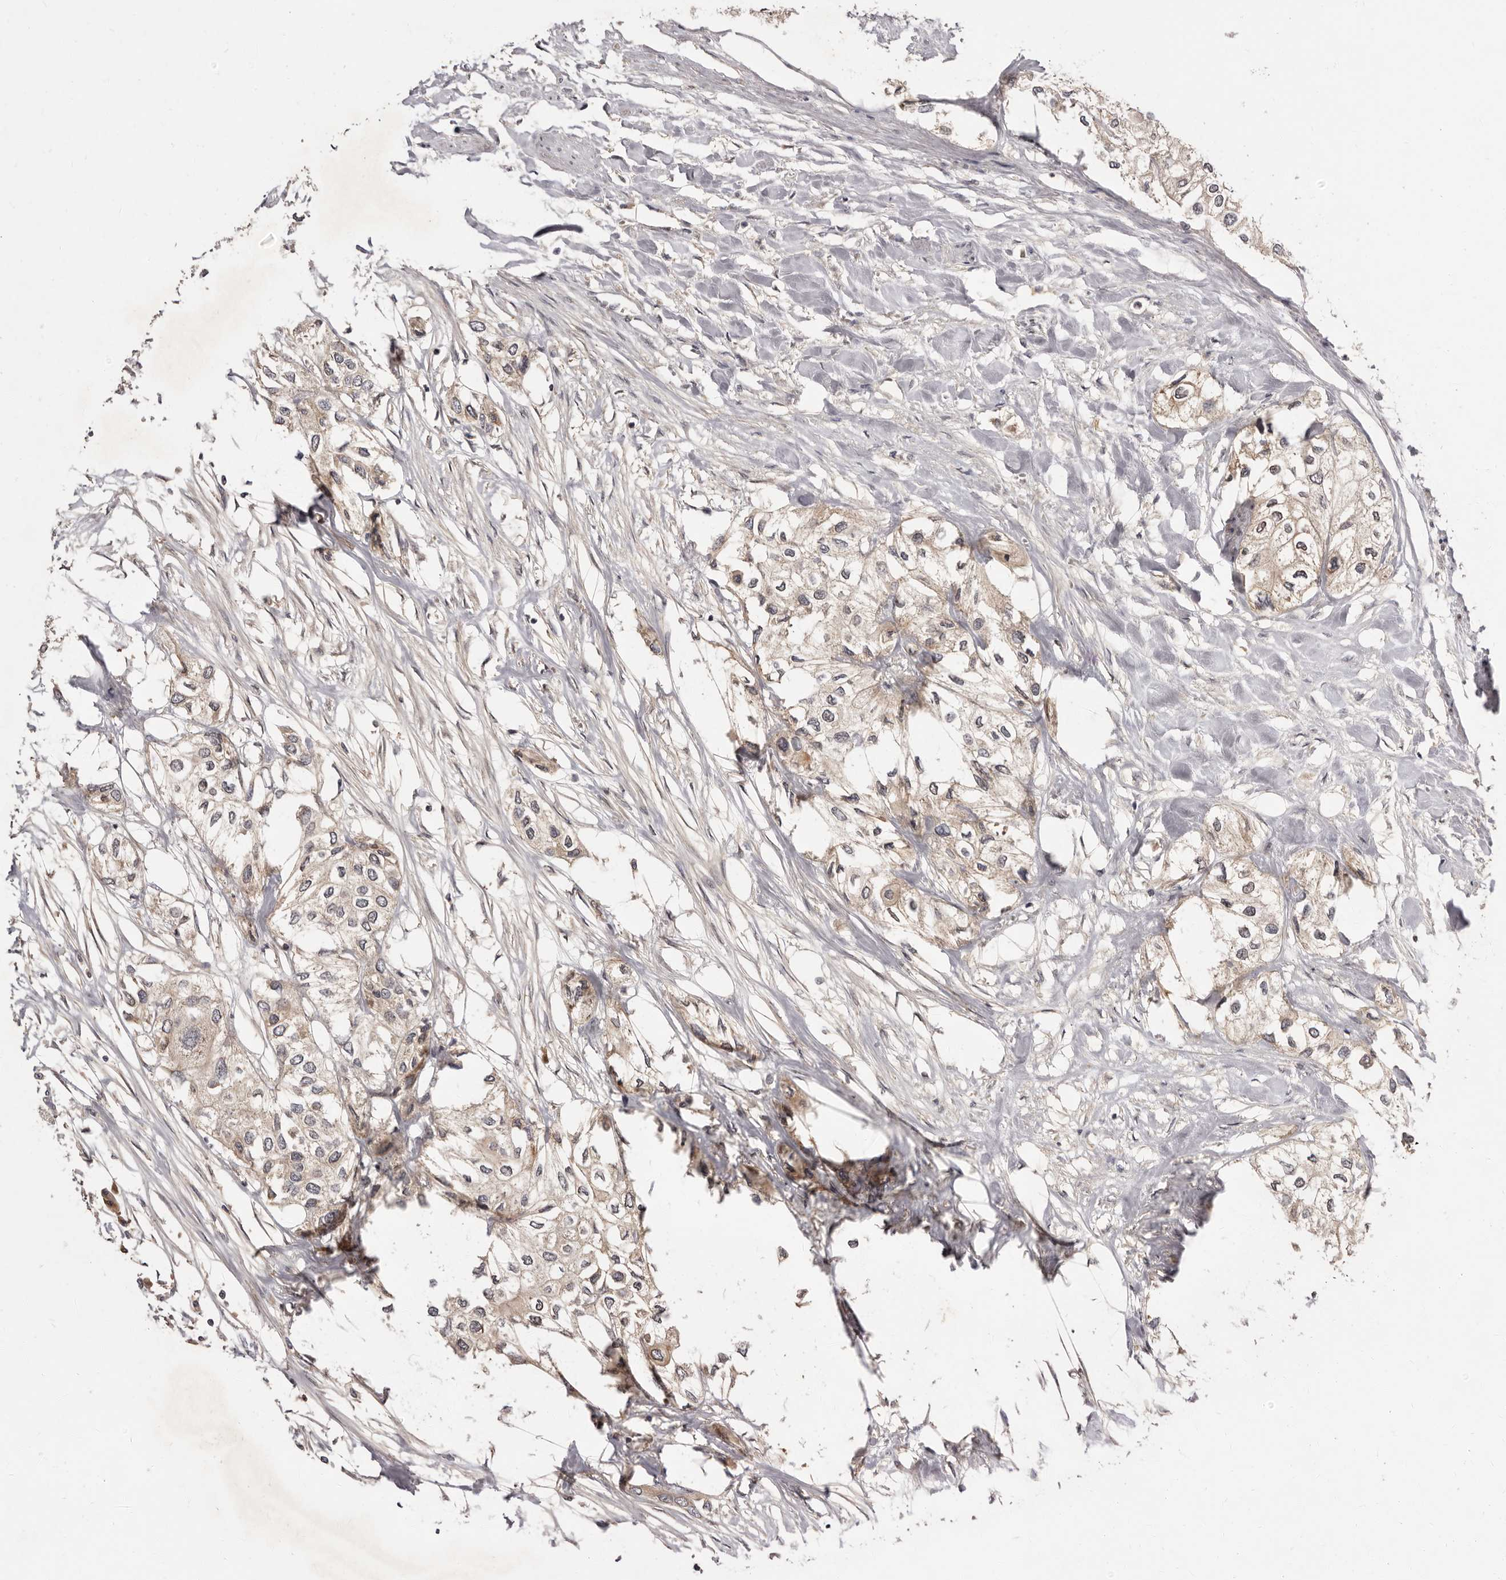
{"staining": {"intensity": "weak", "quantity": "<25%", "location": "cytoplasmic/membranous"}, "tissue": "urothelial cancer", "cell_type": "Tumor cells", "image_type": "cancer", "snomed": [{"axis": "morphology", "description": "Urothelial carcinoma, High grade"}, {"axis": "topography", "description": "Urinary bladder"}], "caption": "IHC micrograph of neoplastic tissue: human urothelial carcinoma (high-grade) stained with DAB shows no significant protein expression in tumor cells.", "gene": "INAVA", "patient": {"sex": "male", "age": 64}}